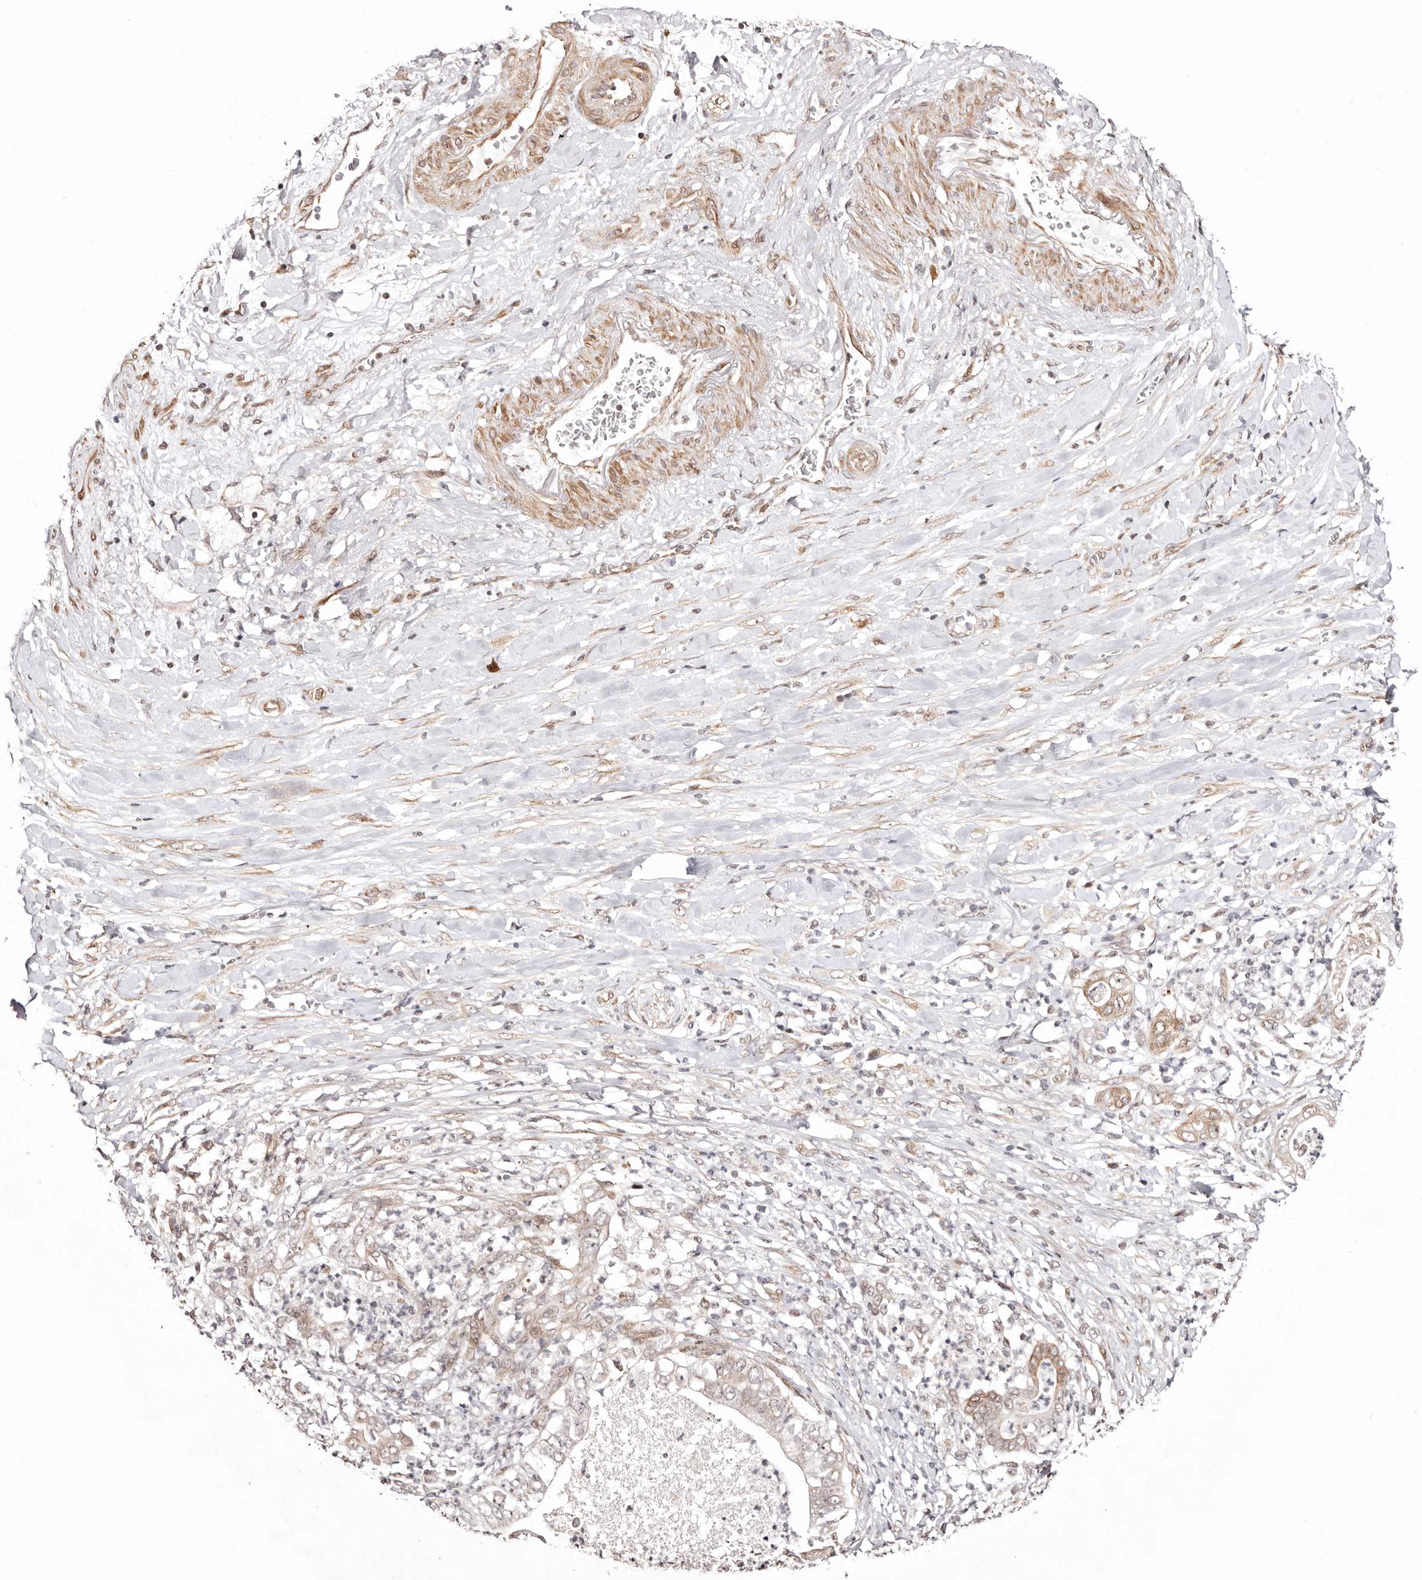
{"staining": {"intensity": "moderate", "quantity": ">75%", "location": "cytoplasmic/membranous"}, "tissue": "pancreatic cancer", "cell_type": "Tumor cells", "image_type": "cancer", "snomed": [{"axis": "morphology", "description": "Adenocarcinoma, NOS"}, {"axis": "topography", "description": "Pancreas"}], "caption": "Immunohistochemistry (DAB (3,3'-diaminobenzidine)) staining of pancreatic cancer (adenocarcinoma) displays moderate cytoplasmic/membranous protein expression in approximately >75% of tumor cells.", "gene": "HIVEP3", "patient": {"sex": "female", "age": 78}}